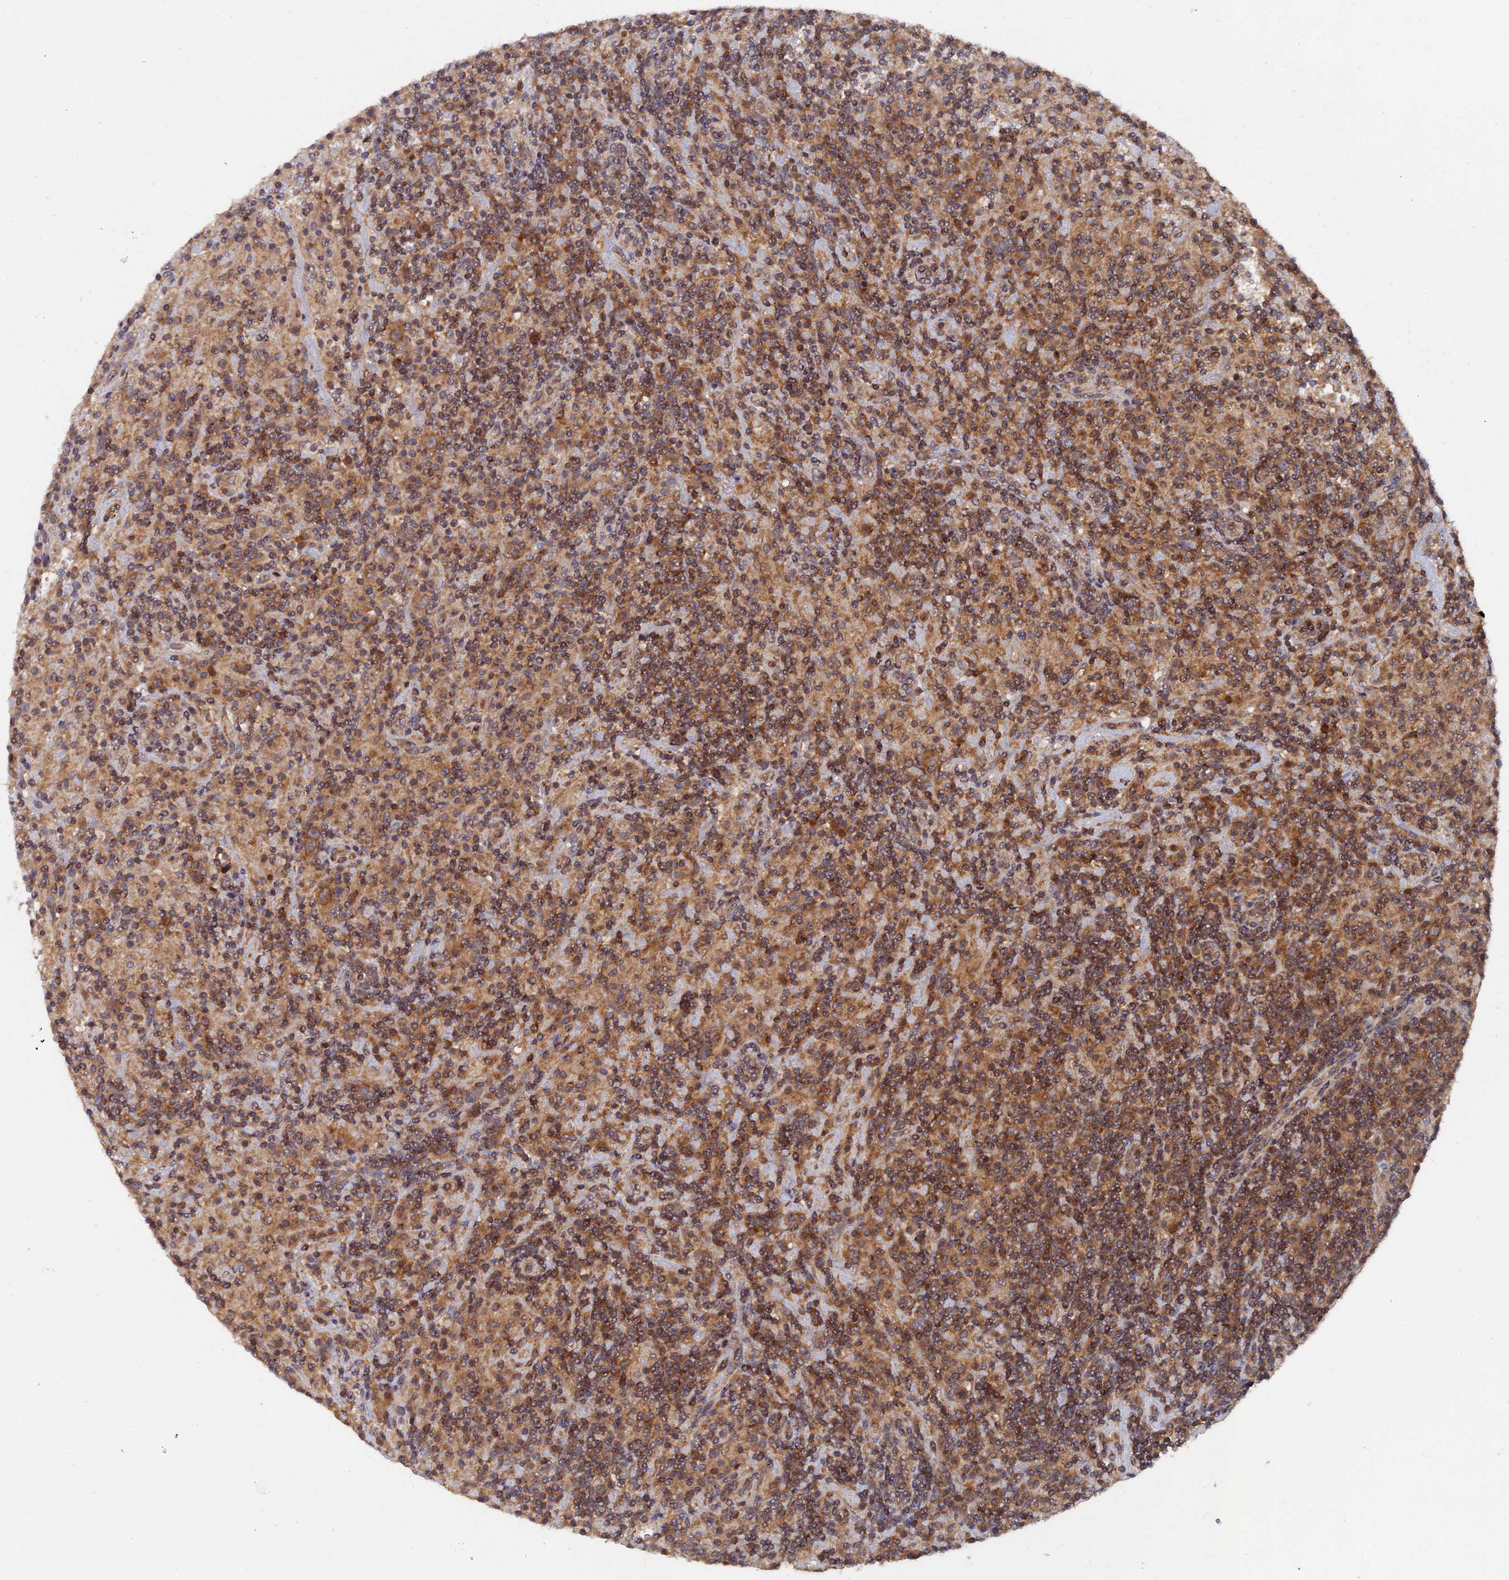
{"staining": {"intensity": "moderate", "quantity": ">75%", "location": "cytoplasmic/membranous"}, "tissue": "lymphoma", "cell_type": "Tumor cells", "image_type": "cancer", "snomed": [{"axis": "morphology", "description": "Hodgkin's disease, NOS"}, {"axis": "topography", "description": "Lymph node"}], "caption": "Hodgkin's disease tissue demonstrates moderate cytoplasmic/membranous positivity in approximately >75% of tumor cells", "gene": "RAB15", "patient": {"sex": "male", "age": 70}}